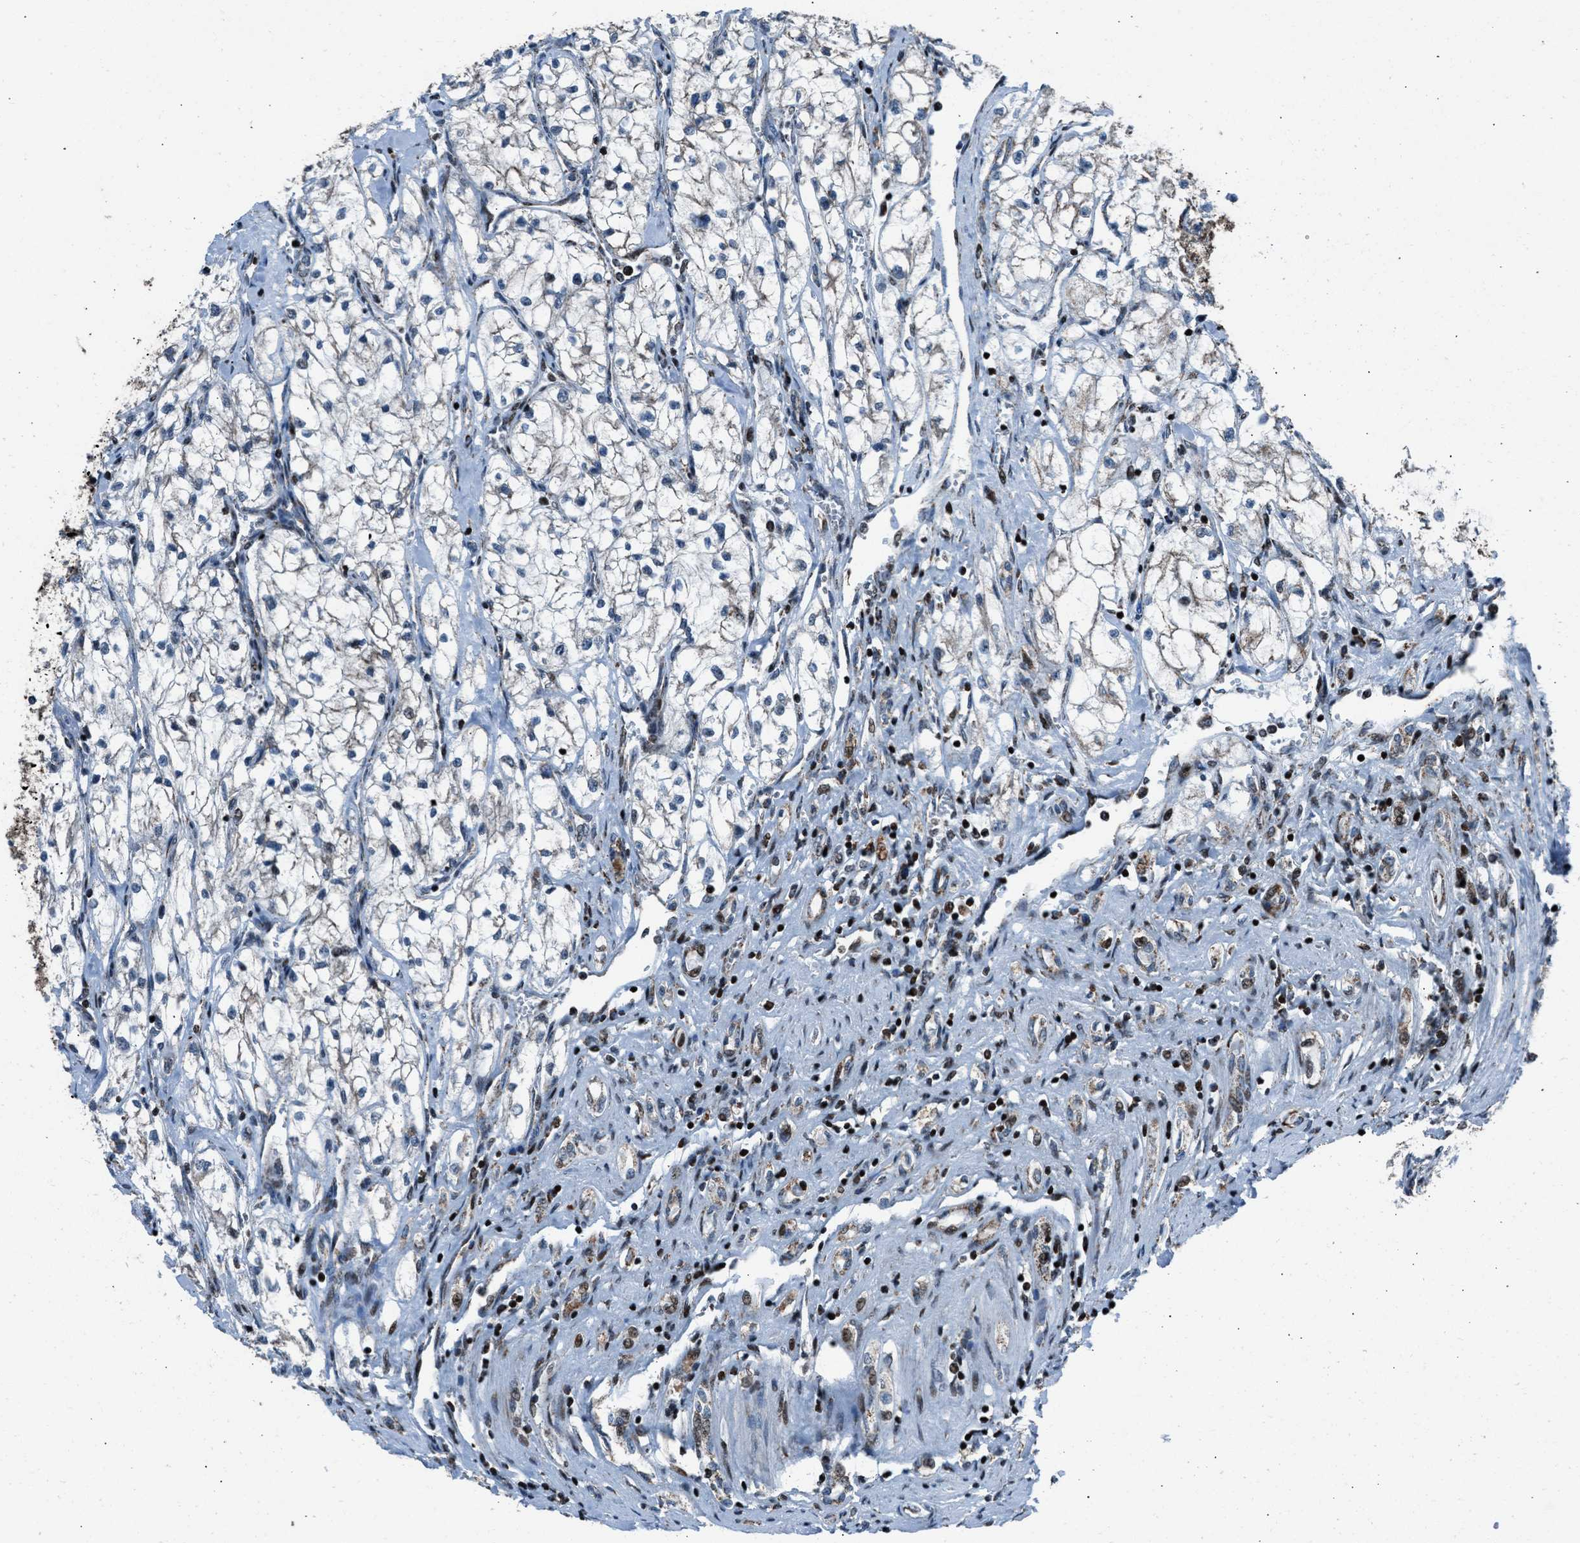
{"staining": {"intensity": "negative", "quantity": "none", "location": "none"}, "tissue": "renal cancer", "cell_type": "Tumor cells", "image_type": "cancer", "snomed": [{"axis": "morphology", "description": "Adenocarcinoma, NOS"}, {"axis": "topography", "description": "Kidney"}], "caption": "IHC of human renal adenocarcinoma shows no expression in tumor cells. Nuclei are stained in blue.", "gene": "MORC3", "patient": {"sex": "female", "age": 70}}